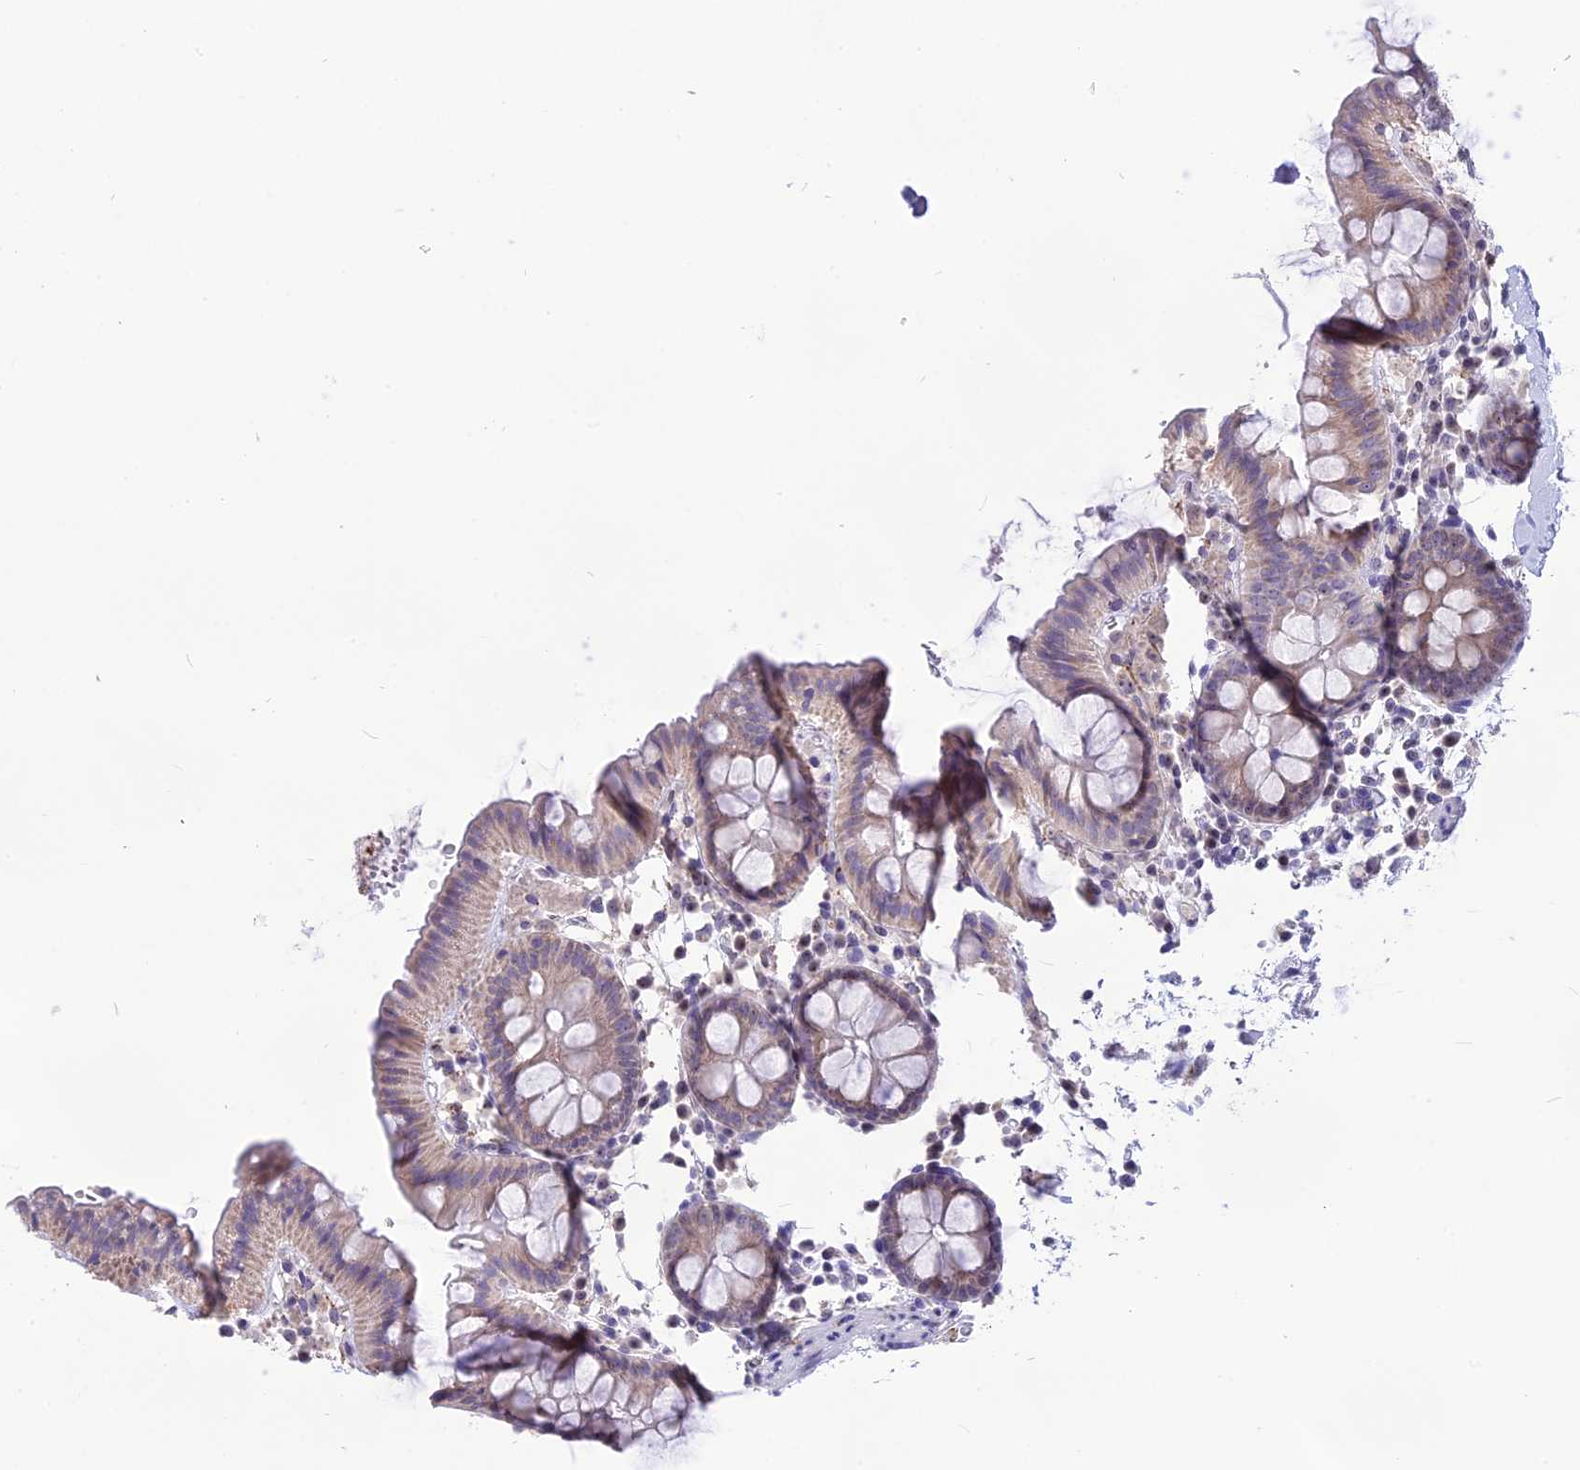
{"staining": {"intensity": "weak", "quantity": "25%-75%", "location": "cytoplasmic/membranous"}, "tissue": "colon", "cell_type": "Endothelial cells", "image_type": "normal", "snomed": [{"axis": "morphology", "description": "Normal tissue, NOS"}, {"axis": "topography", "description": "Colon"}], "caption": "An image of colon stained for a protein exhibits weak cytoplasmic/membranous brown staining in endothelial cells.", "gene": "CMSS1", "patient": {"sex": "male", "age": 75}}